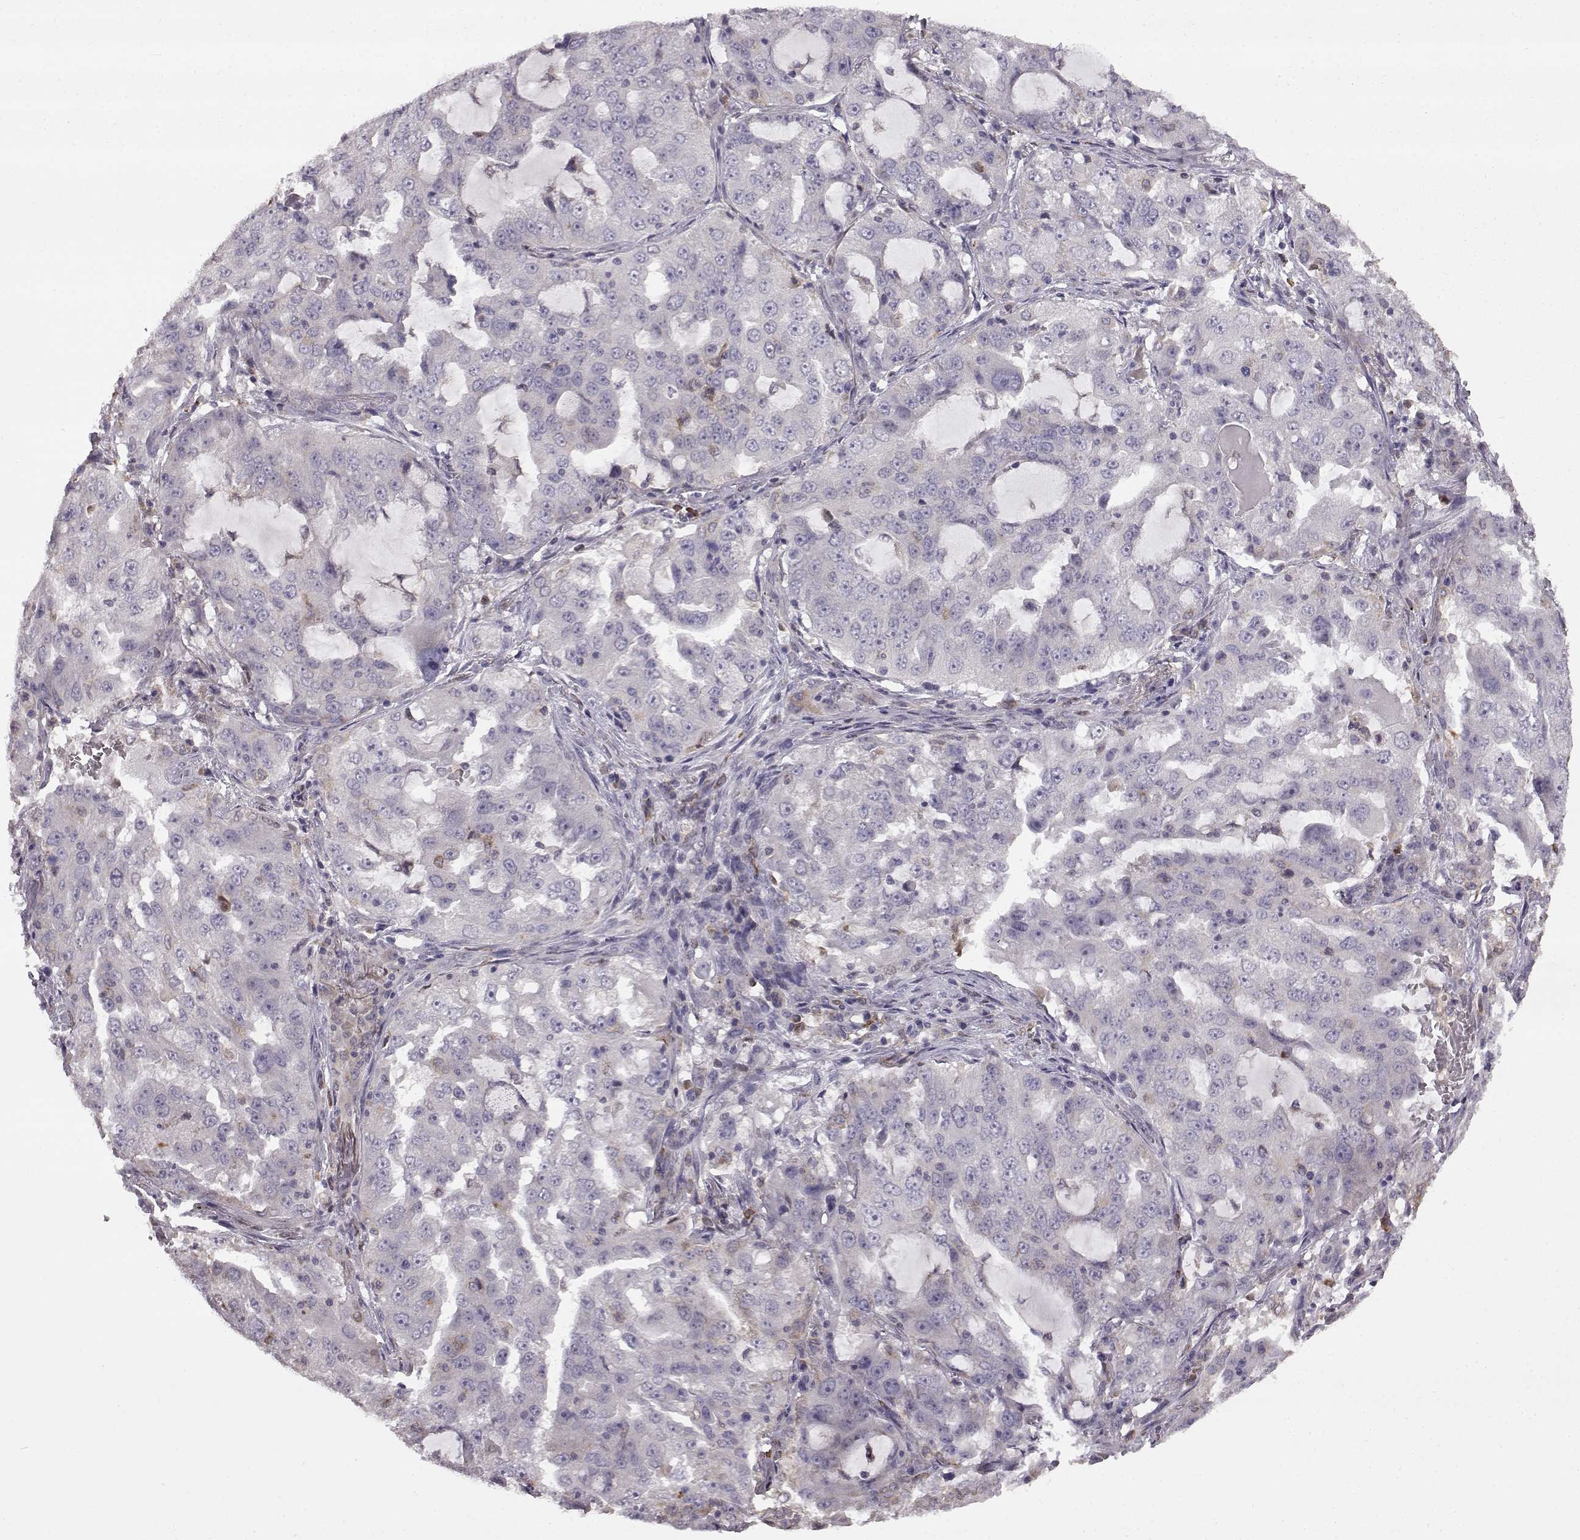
{"staining": {"intensity": "negative", "quantity": "none", "location": "none"}, "tissue": "lung cancer", "cell_type": "Tumor cells", "image_type": "cancer", "snomed": [{"axis": "morphology", "description": "Adenocarcinoma, NOS"}, {"axis": "topography", "description": "Lung"}], "caption": "High magnification brightfield microscopy of adenocarcinoma (lung) stained with DAB (brown) and counterstained with hematoxylin (blue): tumor cells show no significant positivity.", "gene": "SPAG17", "patient": {"sex": "female", "age": 61}}